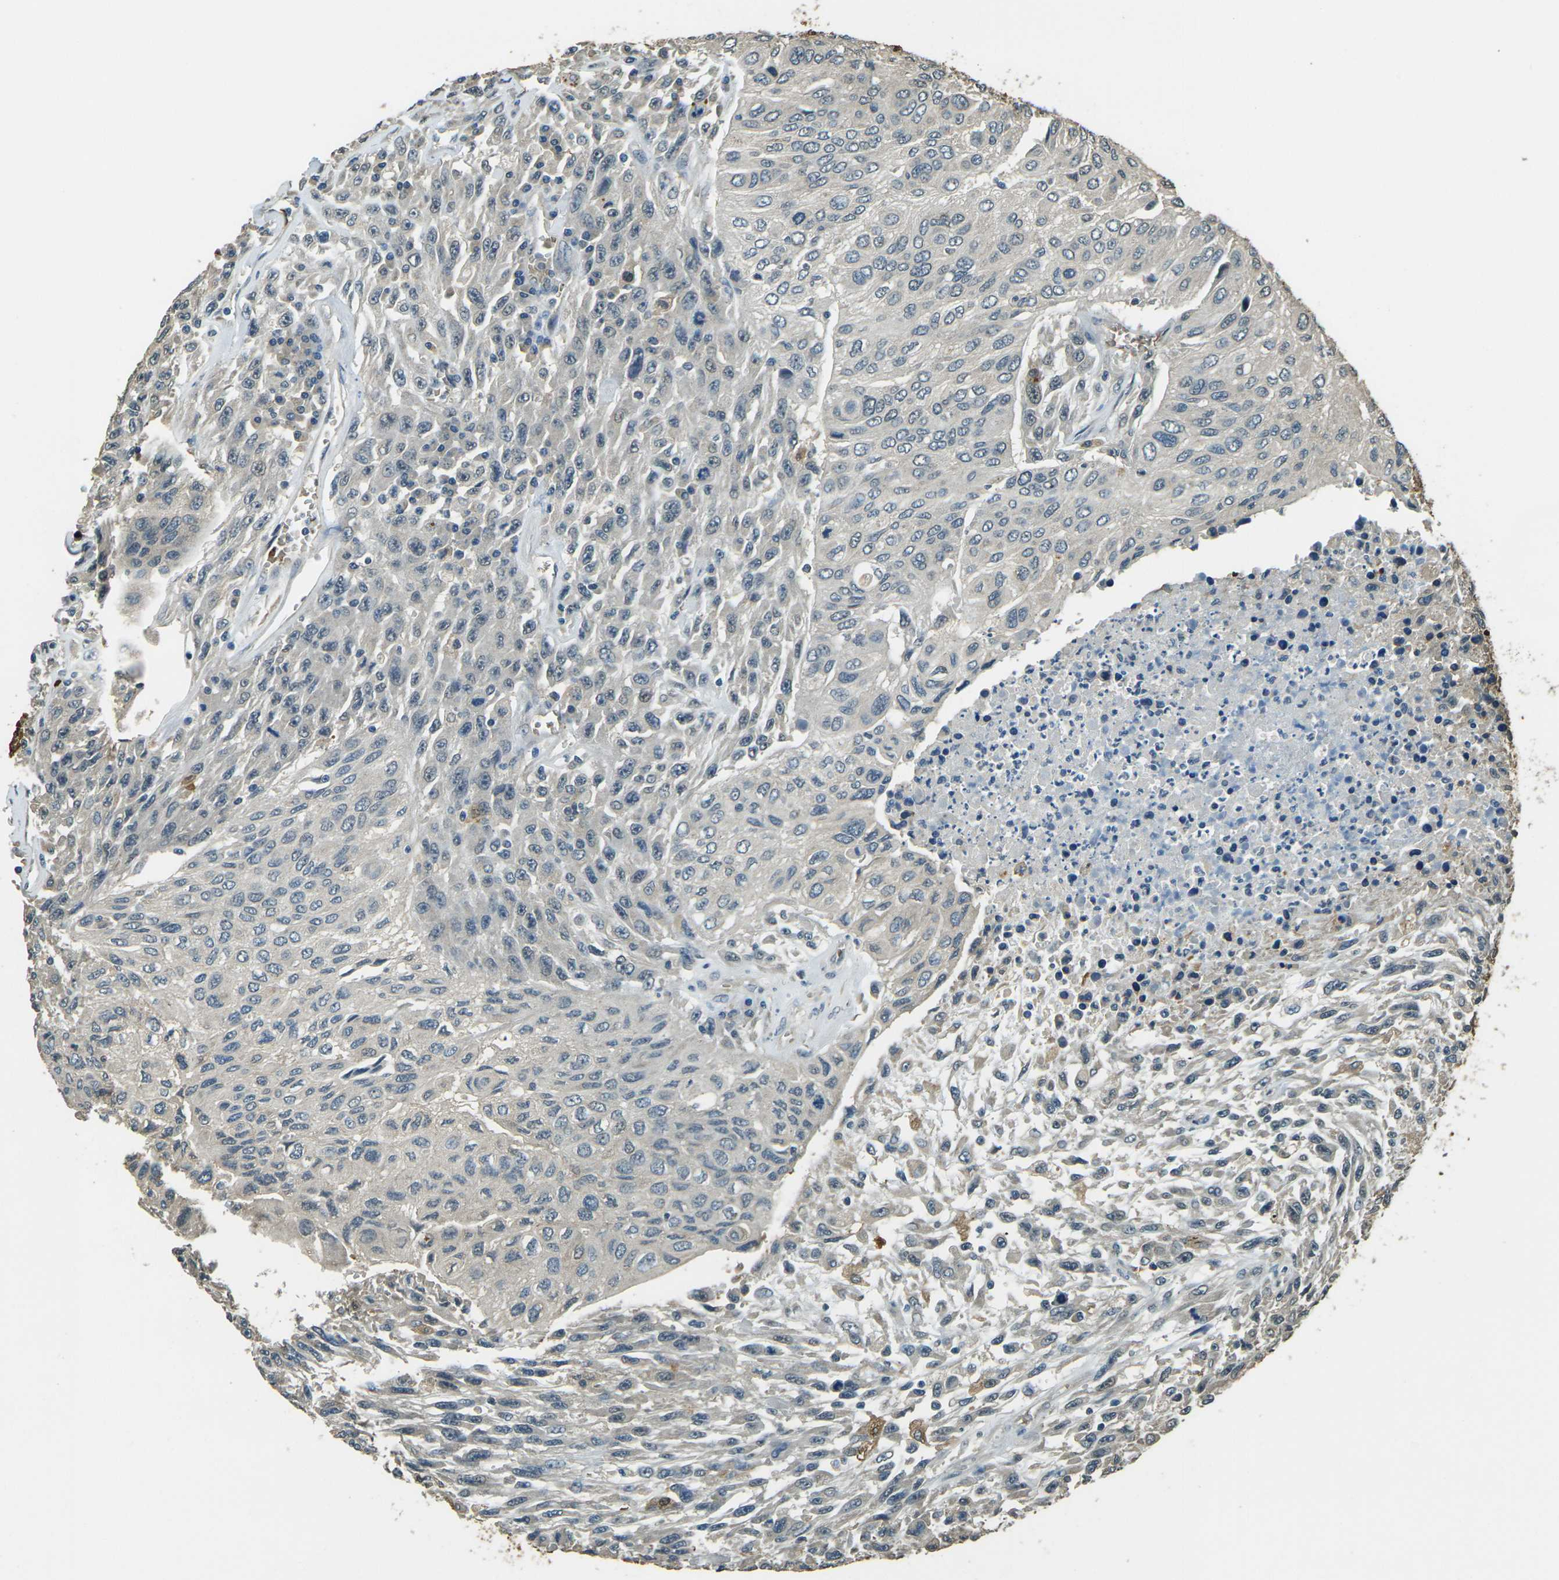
{"staining": {"intensity": "weak", "quantity": "25%-75%", "location": "cytoplasmic/membranous"}, "tissue": "urothelial cancer", "cell_type": "Tumor cells", "image_type": "cancer", "snomed": [{"axis": "morphology", "description": "Urothelial carcinoma, High grade"}, {"axis": "topography", "description": "Urinary bladder"}], "caption": "Immunohistochemistry histopathology image of urothelial cancer stained for a protein (brown), which shows low levels of weak cytoplasmic/membranous expression in approximately 25%-75% of tumor cells.", "gene": "TOR1A", "patient": {"sex": "male", "age": 66}}